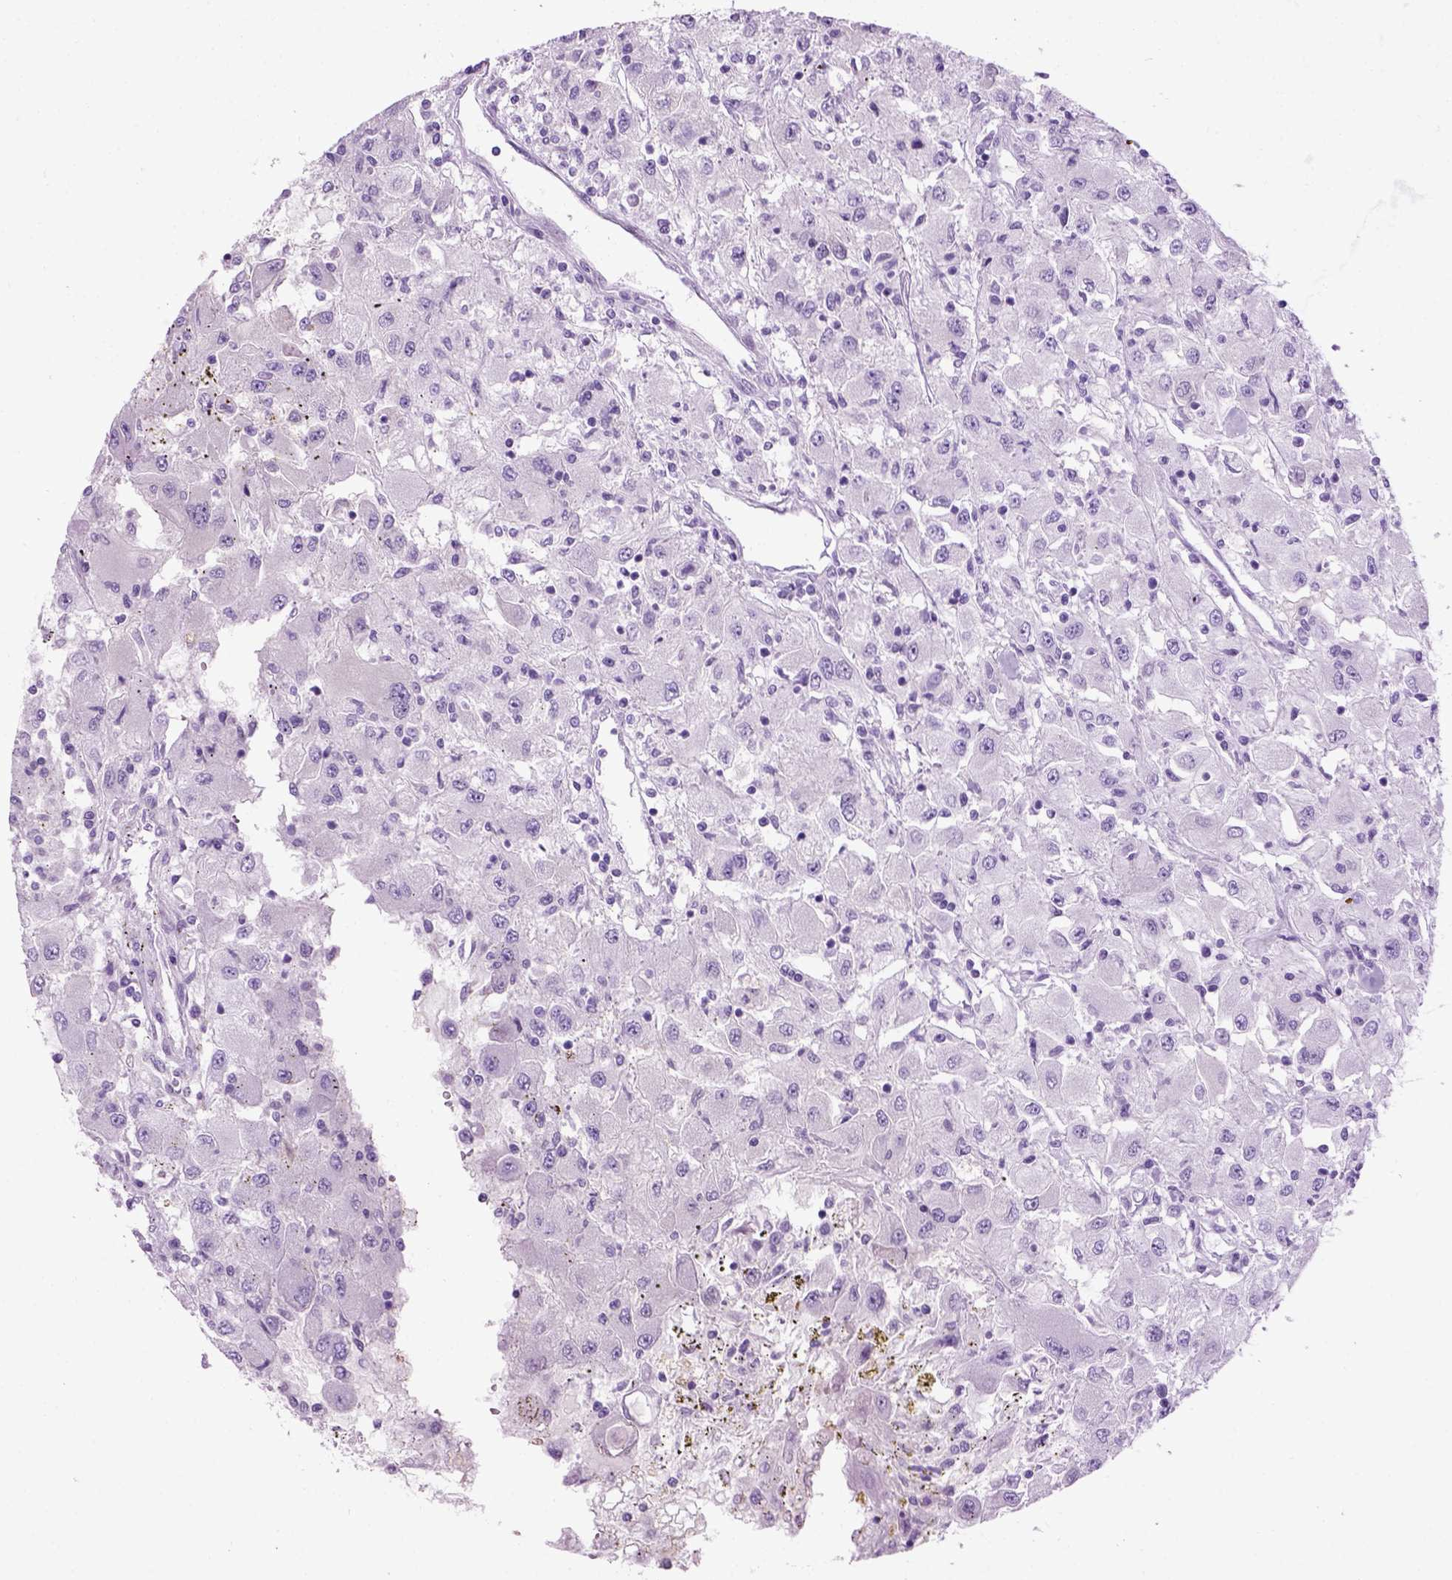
{"staining": {"intensity": "negative", "quantity": "none", "location": "none"}, "tissue": "renal cancer", "cell_type": "Tumor cells", "image_type": "cancer", "snomed": [{"axis": "morphology", "description": "Adenocarcinoma, NOS"}, {"axis": "topography", "description": "Kidney"}], "caption": "Immunohistochemical staining of renal cancer (adenocarcinoma) shows no significant staining in tumor cells.", "gene": "GABRB2", "patient": {"sex": "female", "age": 67}}